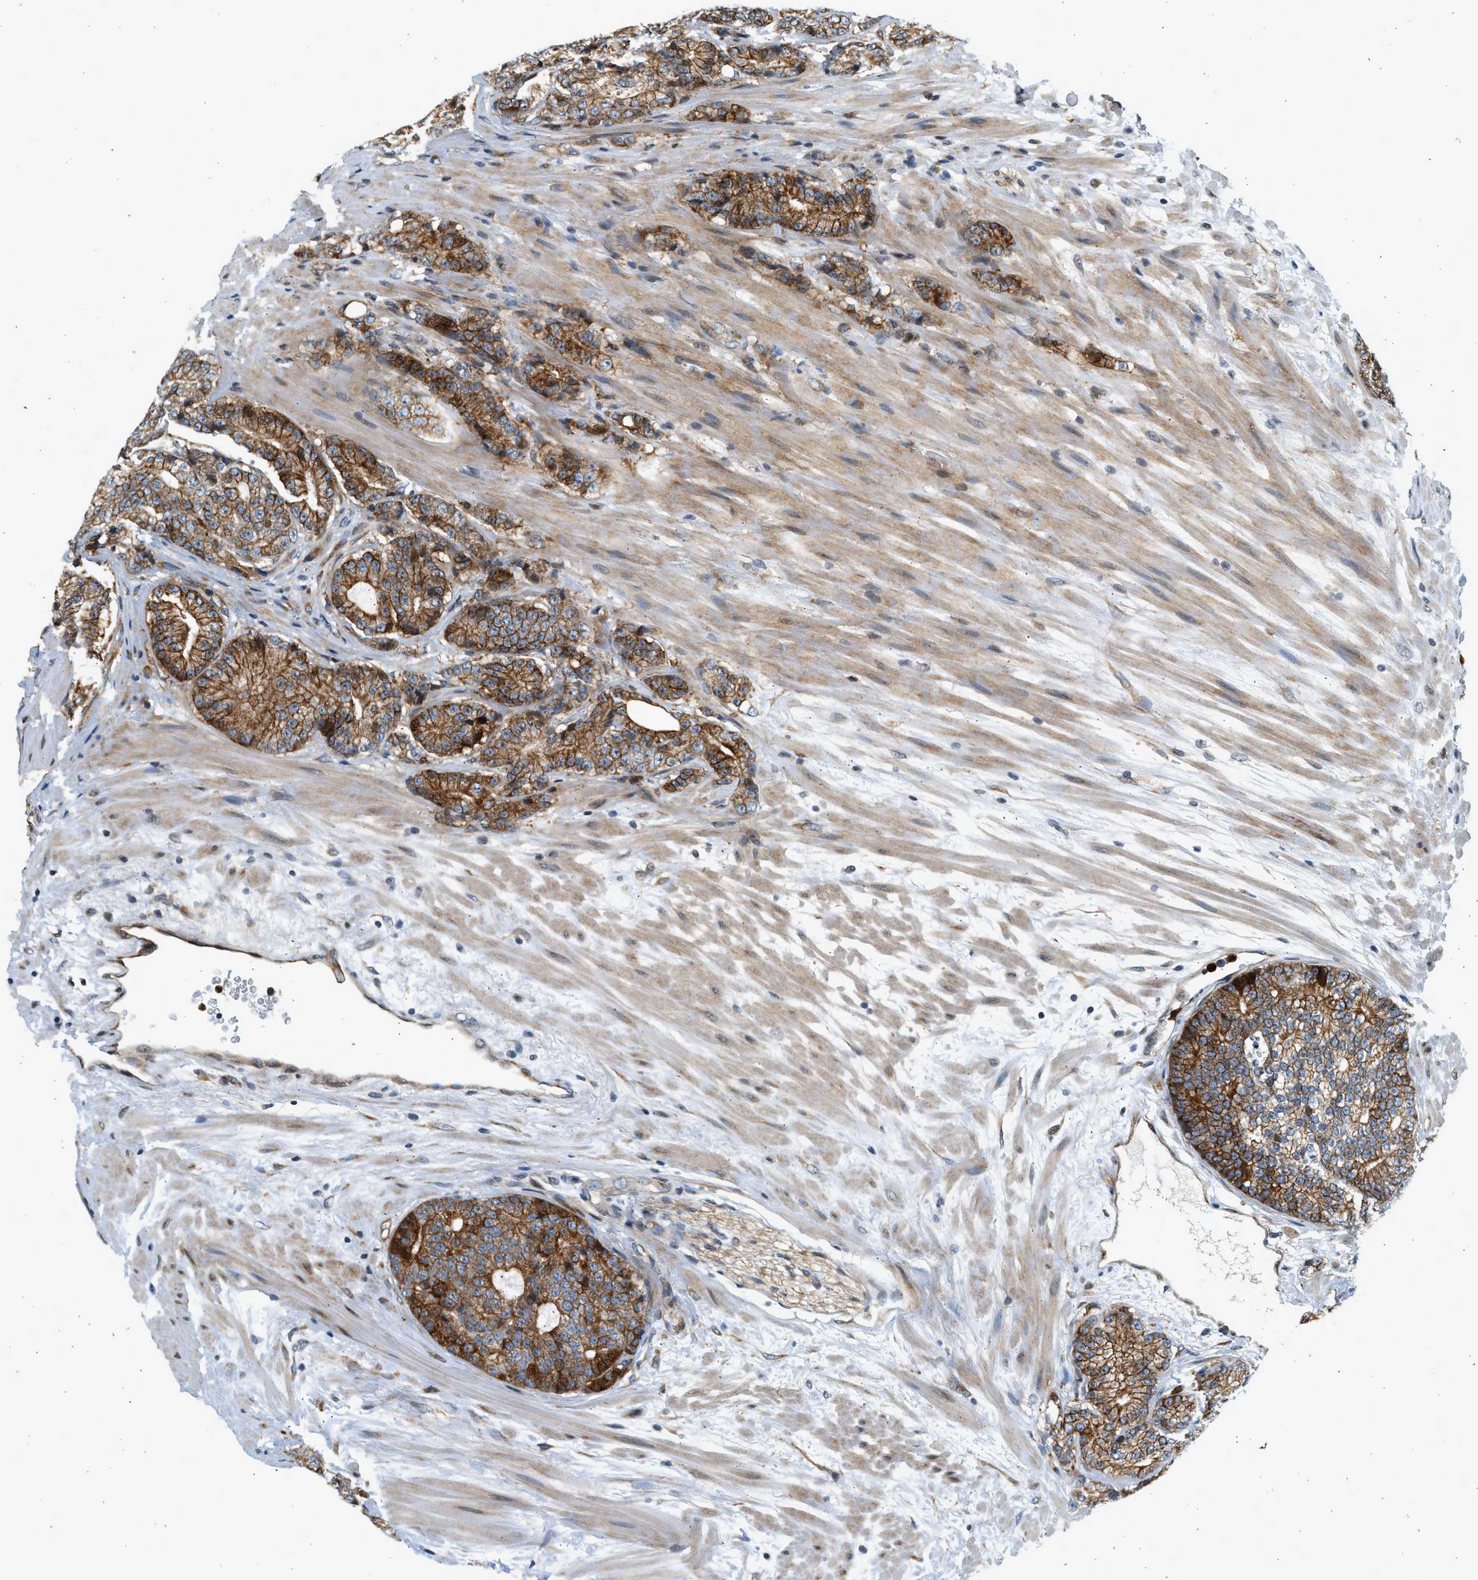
{"staining": {"intensity": "strong", "quantity": "25%-75%", "location": "cytoplasmic/membranous"}, "tissue": "prostate cancer", "cell_type": "Tumor cells", "image_type": "cancer", "snomed": [{"axis": "morphology", "description": "Adenocarcinoma, High grade"}, {"axis": "topography", "description": "Prostate"}], "caption": "High-magnification brightfield microscopy of prostate cancer (high-grade adenocarcinoma) stained with DAB (brown) and counterstained with hematoxylin (blue). tumor cells exhibit strong cytoplasmic/membranous staining is seen in approximately25%-75% of cells.", "gene": "NRSN2", "patient": {"sex": "male", "age": 61}}